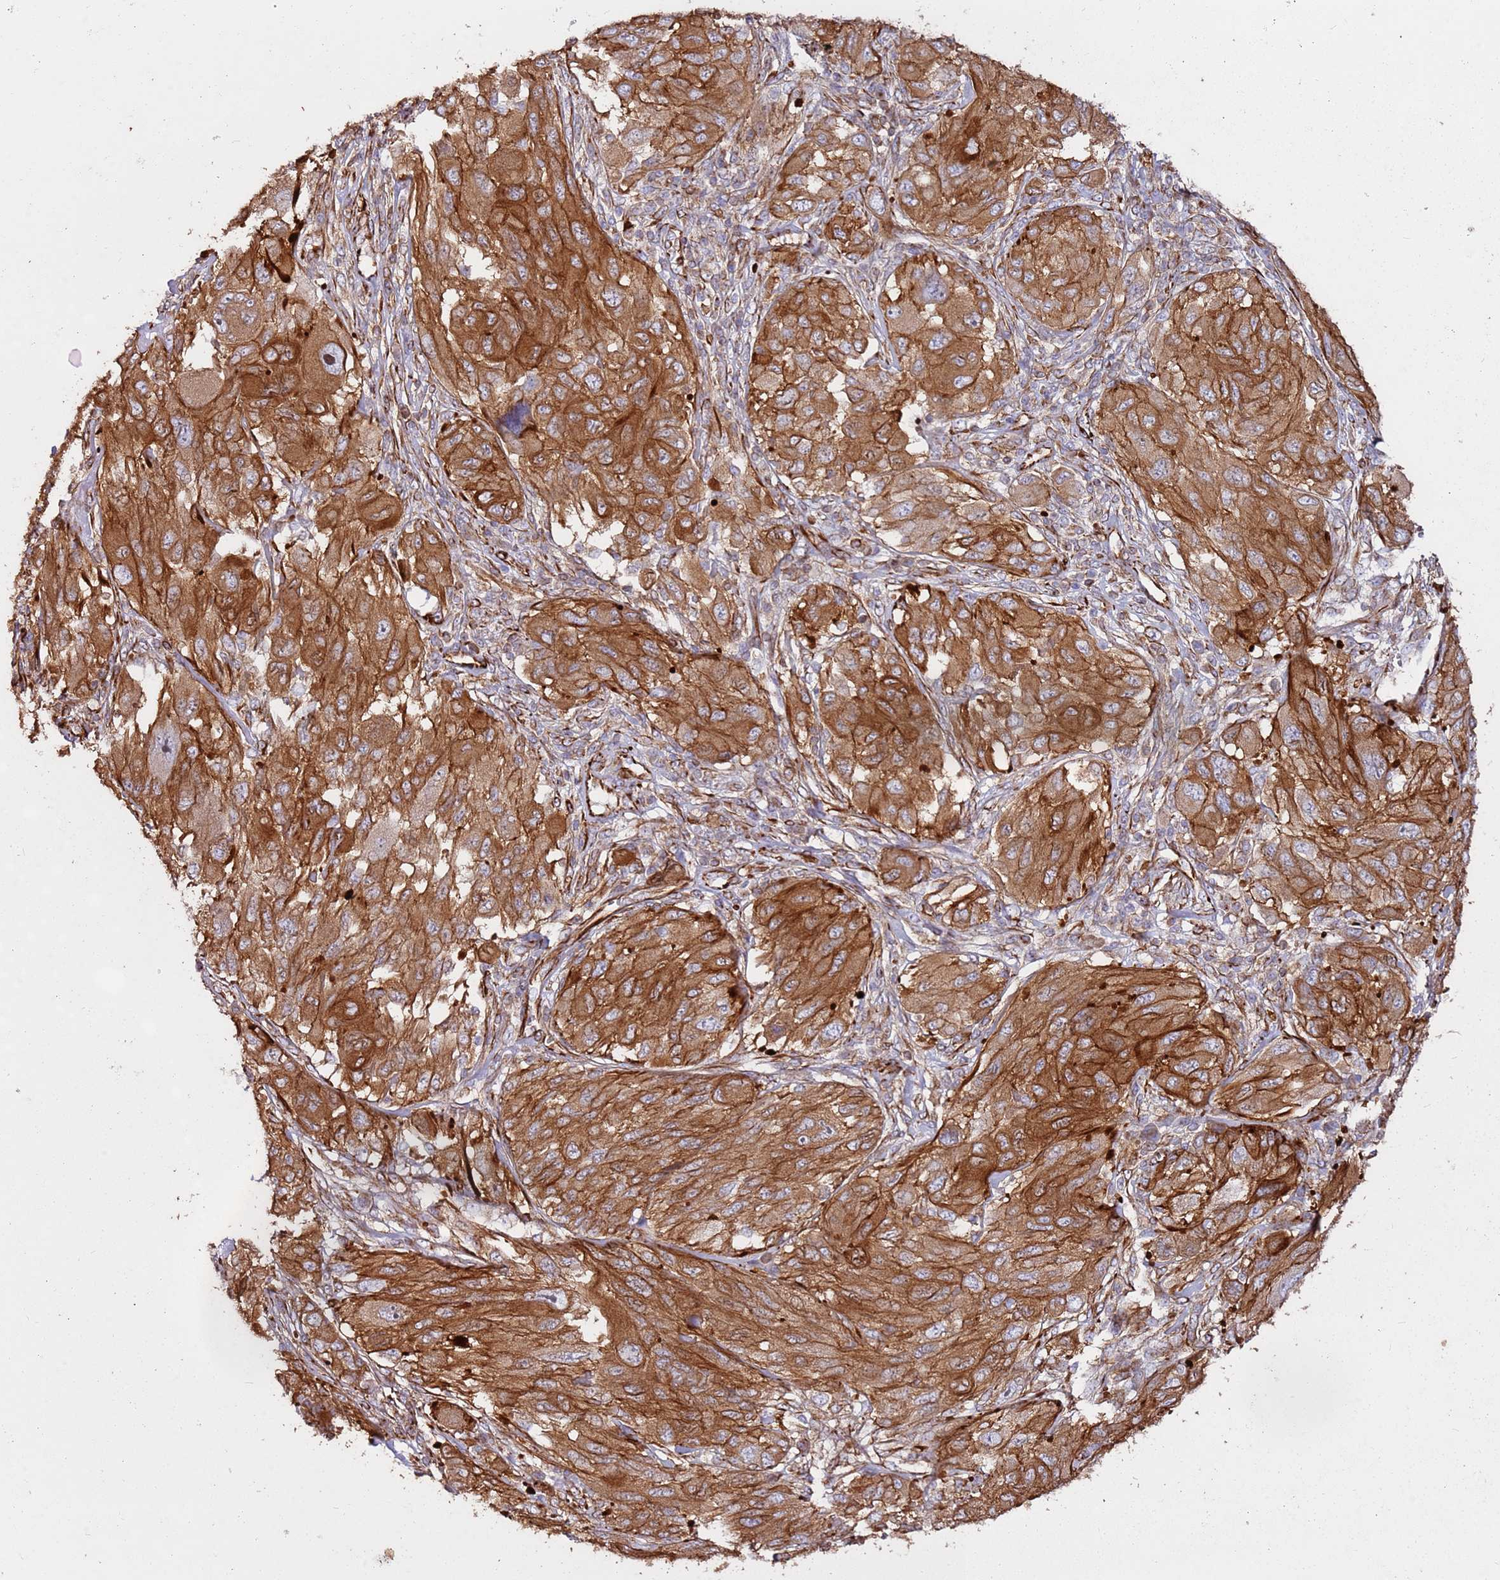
{"staining": {"intensity": "moderate", "quantity": ">75%", "location": "cytoplasmic/membranous"}, "tissue": "melanoma", "cell_type": "Tumor cells", "image_type": "cancer", "snomed": [{"axis": "morphology", "description": "Malignant melanoma, NOS"}, {"axis": "topography", "description": "Skin"}], "caption": "Tumor cells display moderate cytoplasmic/membranous staining in about >75% of cells in malignant melanoma. The protein of interest is shown in brown color, while the nuclei are stained blue.", "gene": "MRGPRE", "patient": {"sex": "female", "age": 91}}